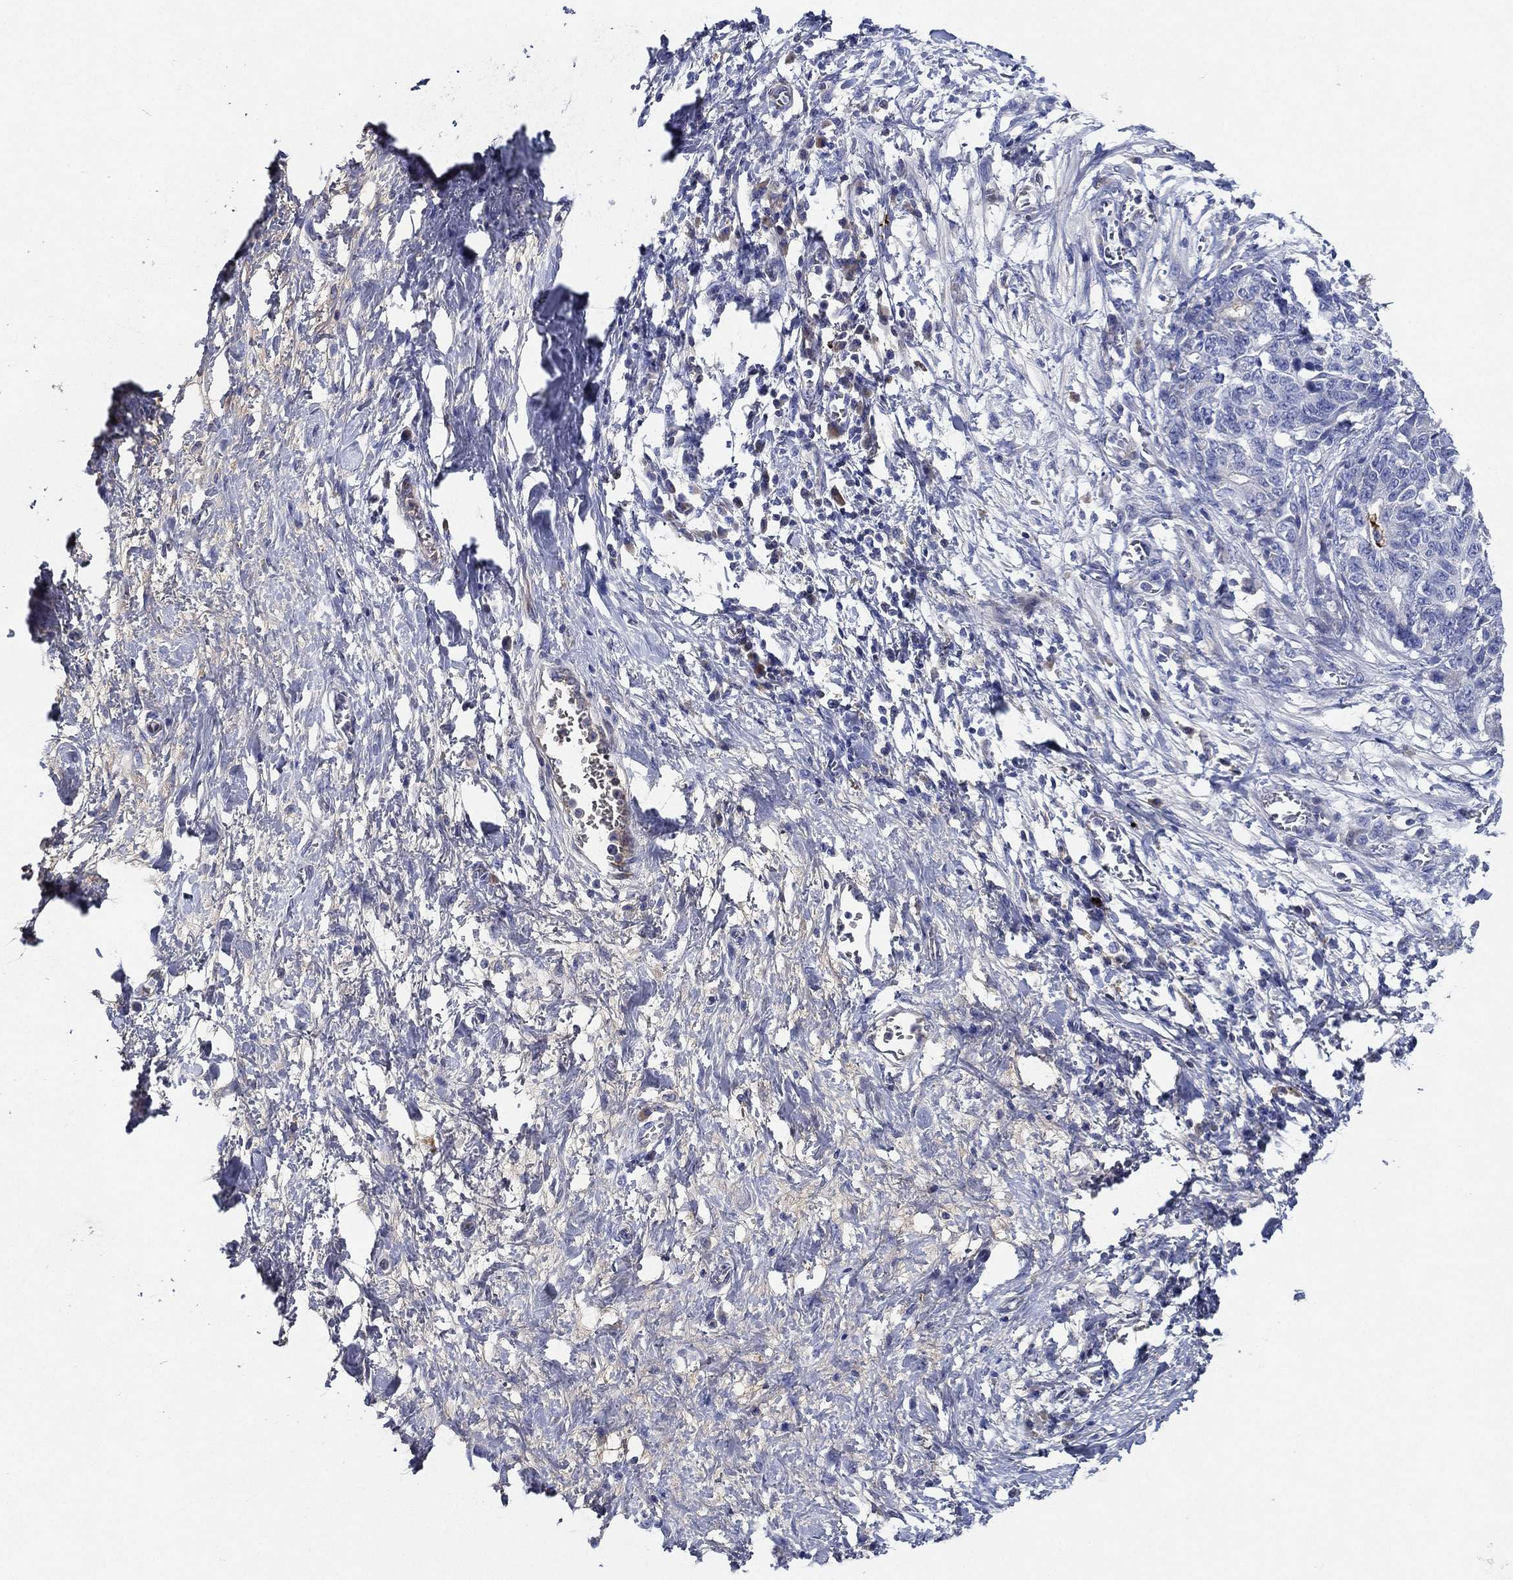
{"staining": {"intensity": "negative", "quantity": "none", "location": "none"}, "tissue": "stomach cancer", "cell_type": "Tumor cells", "image_type": "cancer", "snomed": [{"axis": "morphology", "description": "Normal tissue, NOS"}, {"axis": "morphology", "description": "Adenocarcinoma, NOS"}, {"axis": "topography", "description": "Stomach"}], "caption": "DAB immunohistochemical staining of stomach cancer demonstrates no significant staining in tumor cells. (DAB (3,3'-diaminobenzidine) immunohistochemistry (IHC) visualized using brightfield microscopy, high magnification).", "gene": "TMPRSS11D", "patient": {"sex": "female", "age": 64}}